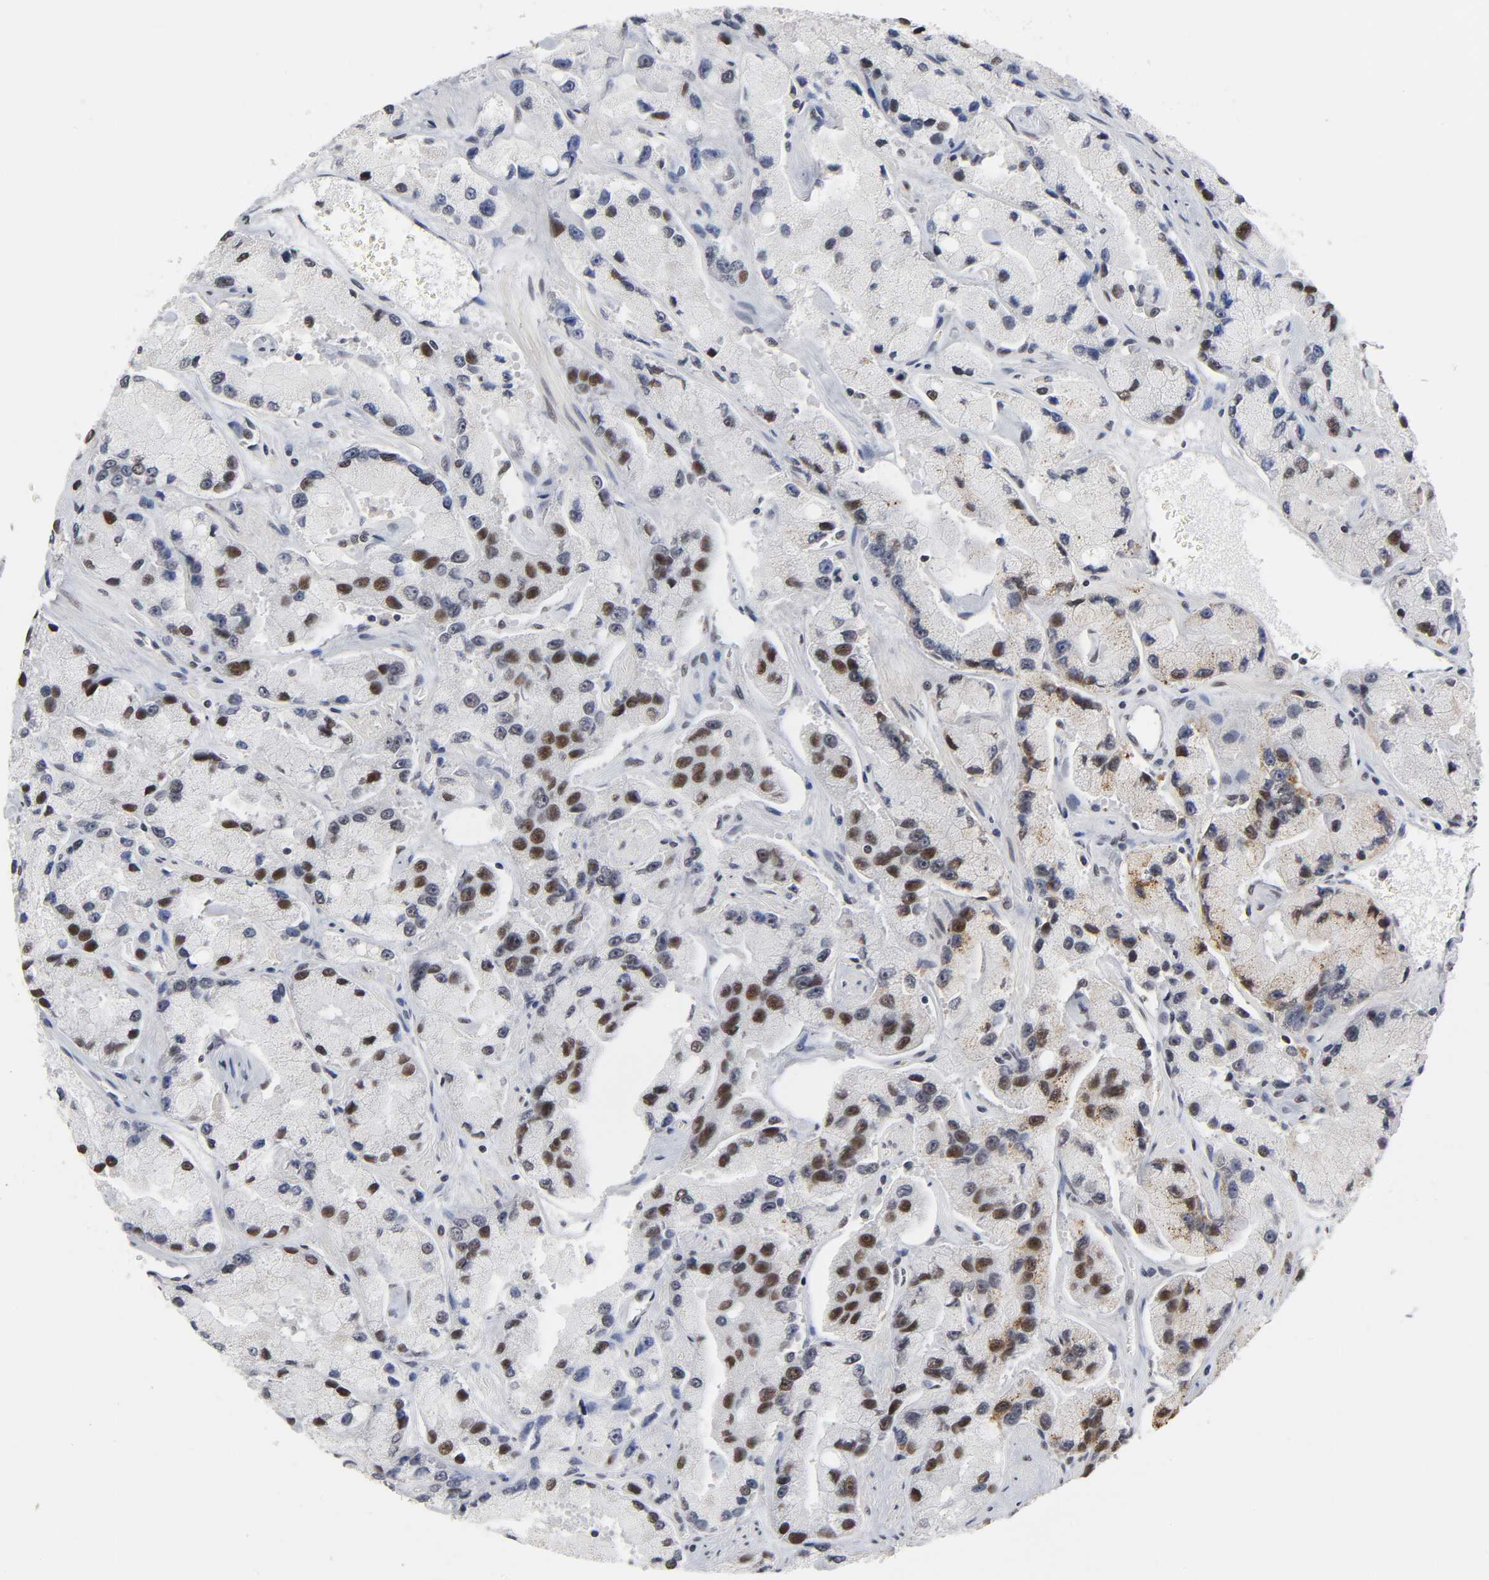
{"staining": {"intensity": "strong", "quantity": "25%-75%", "location": "nuclear"}, "tissue": "prostate cancer", "cell_type": "Tumor cells", "image_type": "cancer", "snomed": [{"axis": "morphology", "description": "Adenocarcinoma, High grade"}, {"axis": "topography", "description": "Prostate"}], "caption": "A histopathology image of high-grade adenocarcinoma (prostate) stained for a protein reveals strong nuclear brown staining in tumor cells. Using DAB (3,3'-diaminobenzidine) (brown) and hematoxylin (blue) stains, captured at high magnification using brightfield microscopy.", "gene": "TRIM33", "patient": {"sex": "male", "age": 58}}